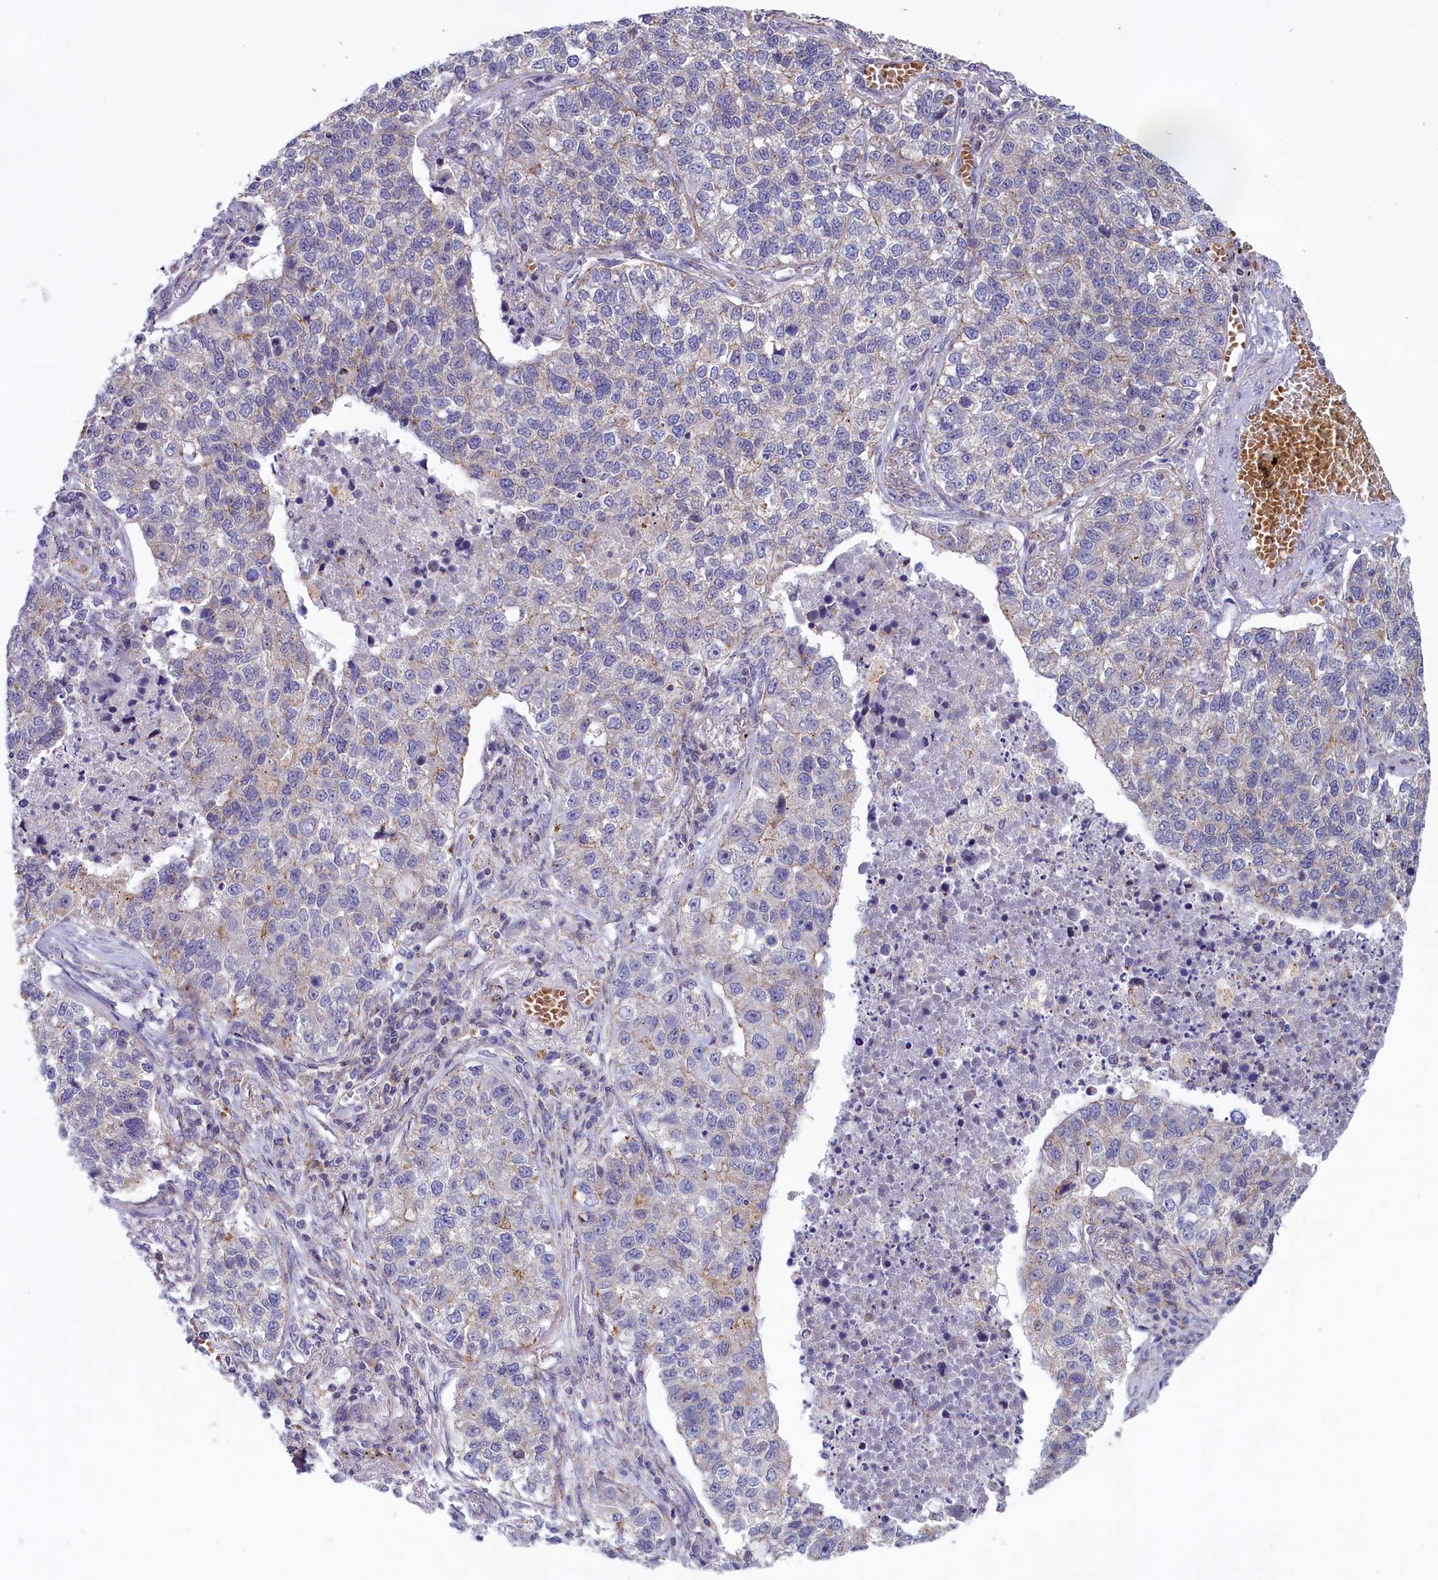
{"staining": {"intensity": "negative", "quantity": "none", "location": "none"}, "tissue": "lung cancer", "cell_type": "Tumor cells", "image_type": "cancer", "snomed": [{"axis": "morphology", "description": "Adenocarcinoma, NOS"}, {"axis": "topography", "description": "Lung"}], "caption": "A histopathology image of human adenocarcinoma (lung) is negative for staining in tumor cells.", "gene": "HYKK", "patient": {"sex": "male", "age": 49}}